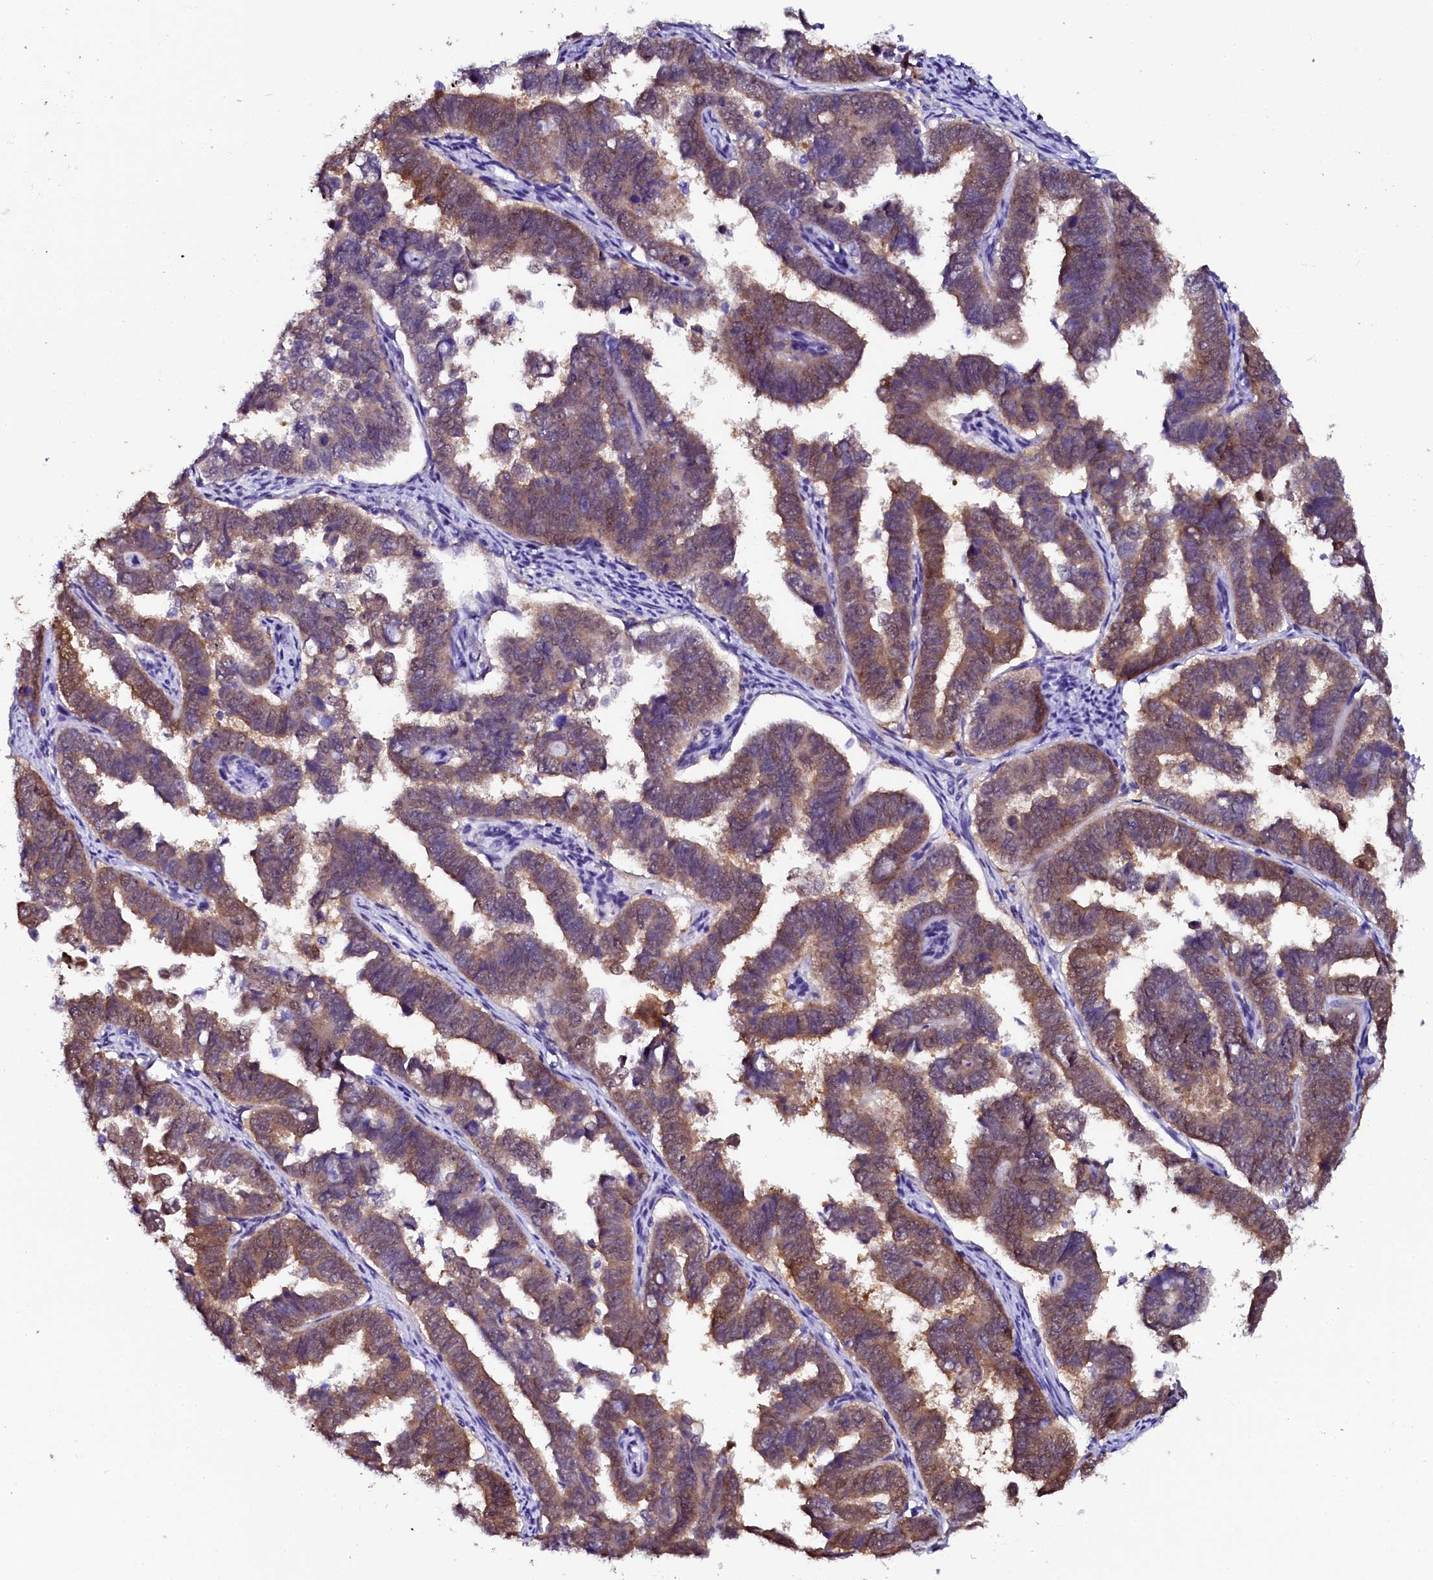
{"staining": {"intensity": "moderate", "quantity": ">75%", "location": "cytoplasmic/membranous"}, "tissue": "endometrial cancer", "cell_type": "Tumor cells", "image_type": "cancer", "snomed": [{"axis": "morphology", "description": "Adenocarcinoma, NOS"}, {"axis": "topography", "description": "Endometrium"}], "caption": "A brown stain highlights moderate cytoplasmic/membranous expression of a protein in endometrial cancer tumor cells.", "gene": "SORD", "patient": {"sex": "female", "age": 75}}